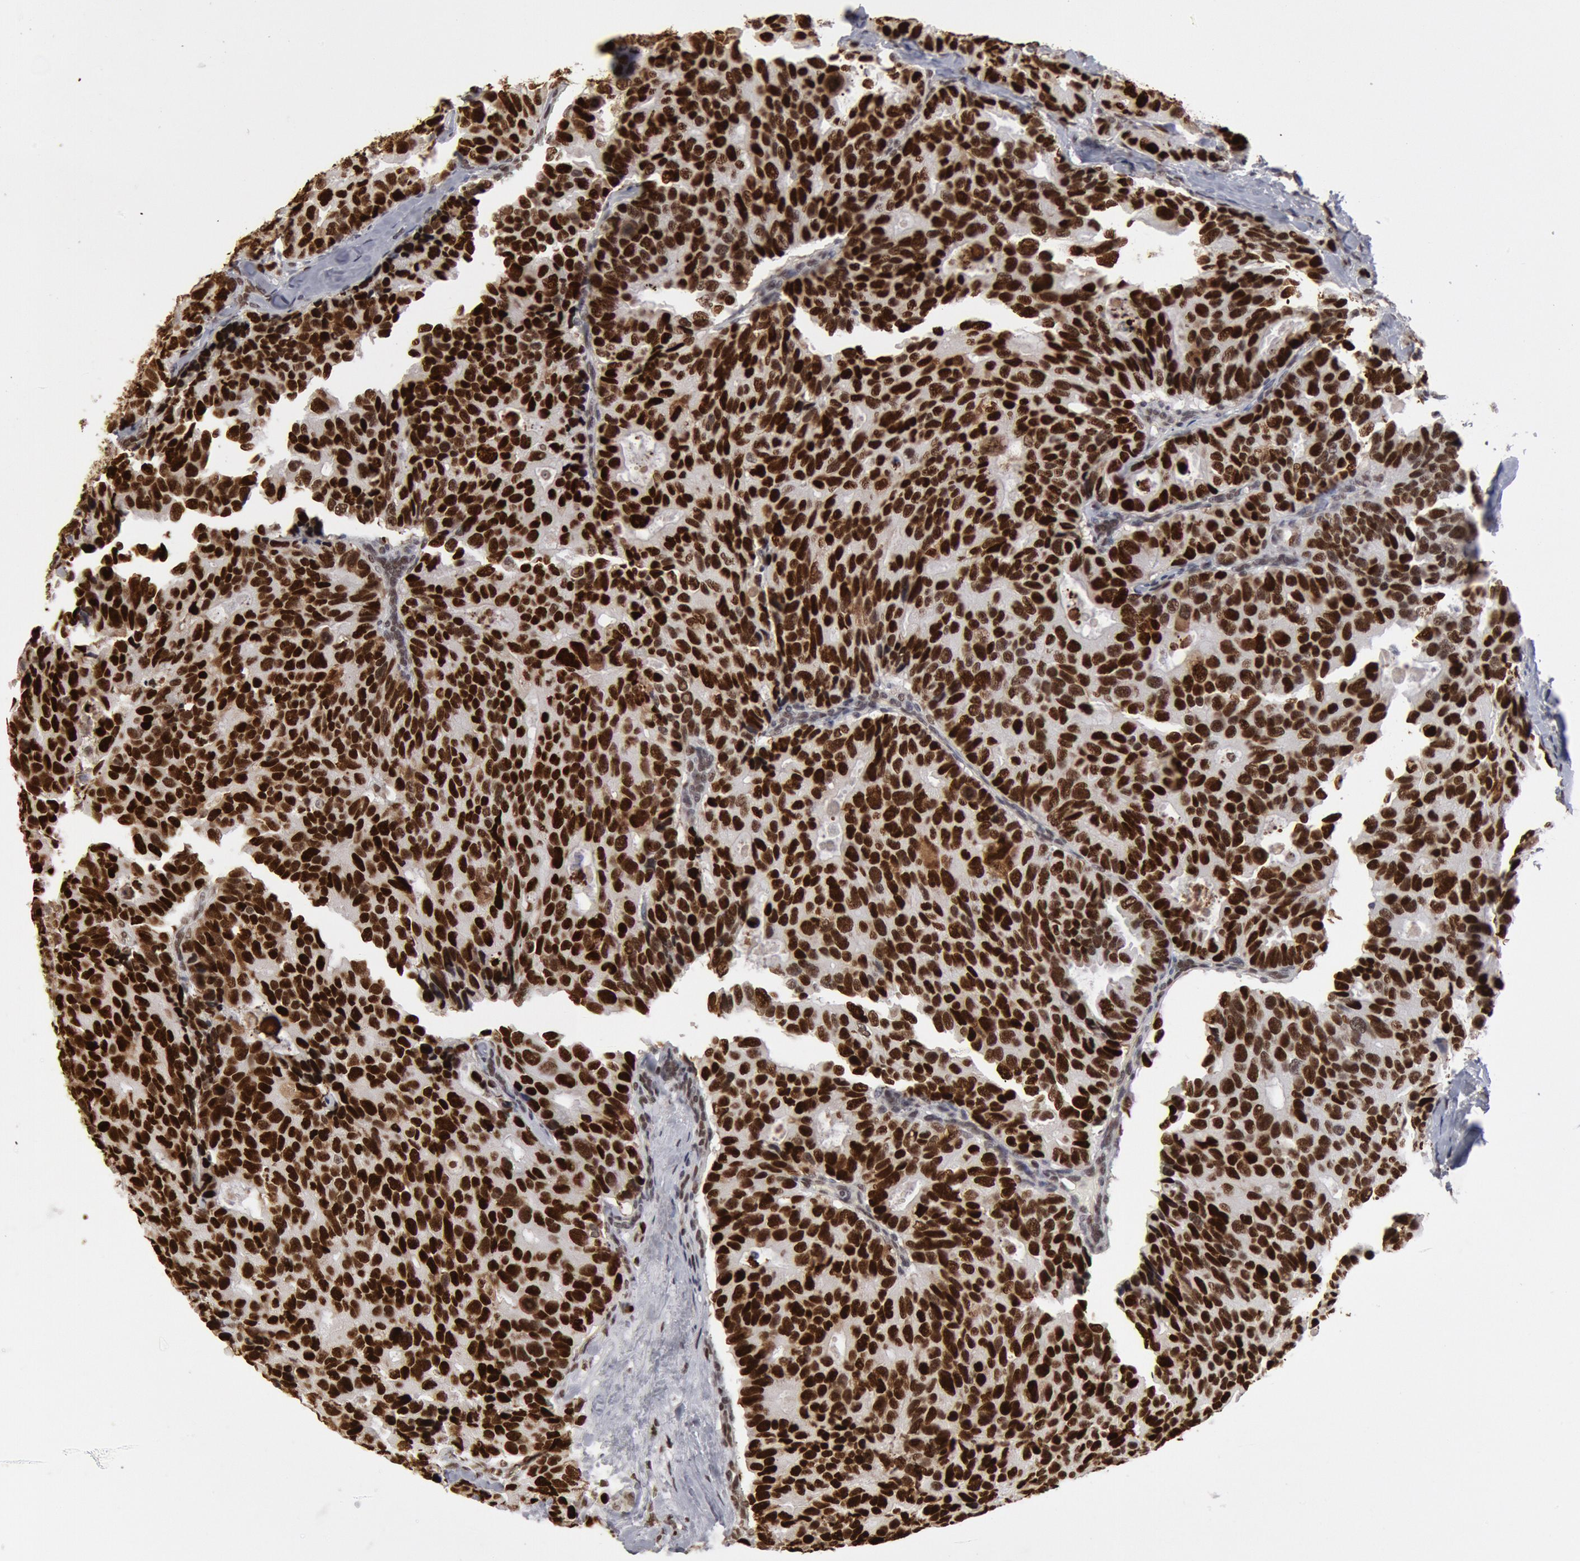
{"staining": {"intensity": "strong", "quantity": ">75%", "location": "nuclear"}, "tissue": "breast cancer", "cell_type": "Tumor cells", "image_type": "cancer", "snomed": [{"axis": "morphology", "description": "Duct carcinoma"}, {"axis": "topography", "description": "Breast"}], "caption": "Breast intraductal carcinoma was stained to show a protein in brown. There is high levels of strong nuclear staining in approximately >75% of tumor cells. Ihc stains the protein of interest in brown and the nuclei are stained blue.", "gene": "SUB1", "patient": {"sex": "female", "age": 69}}